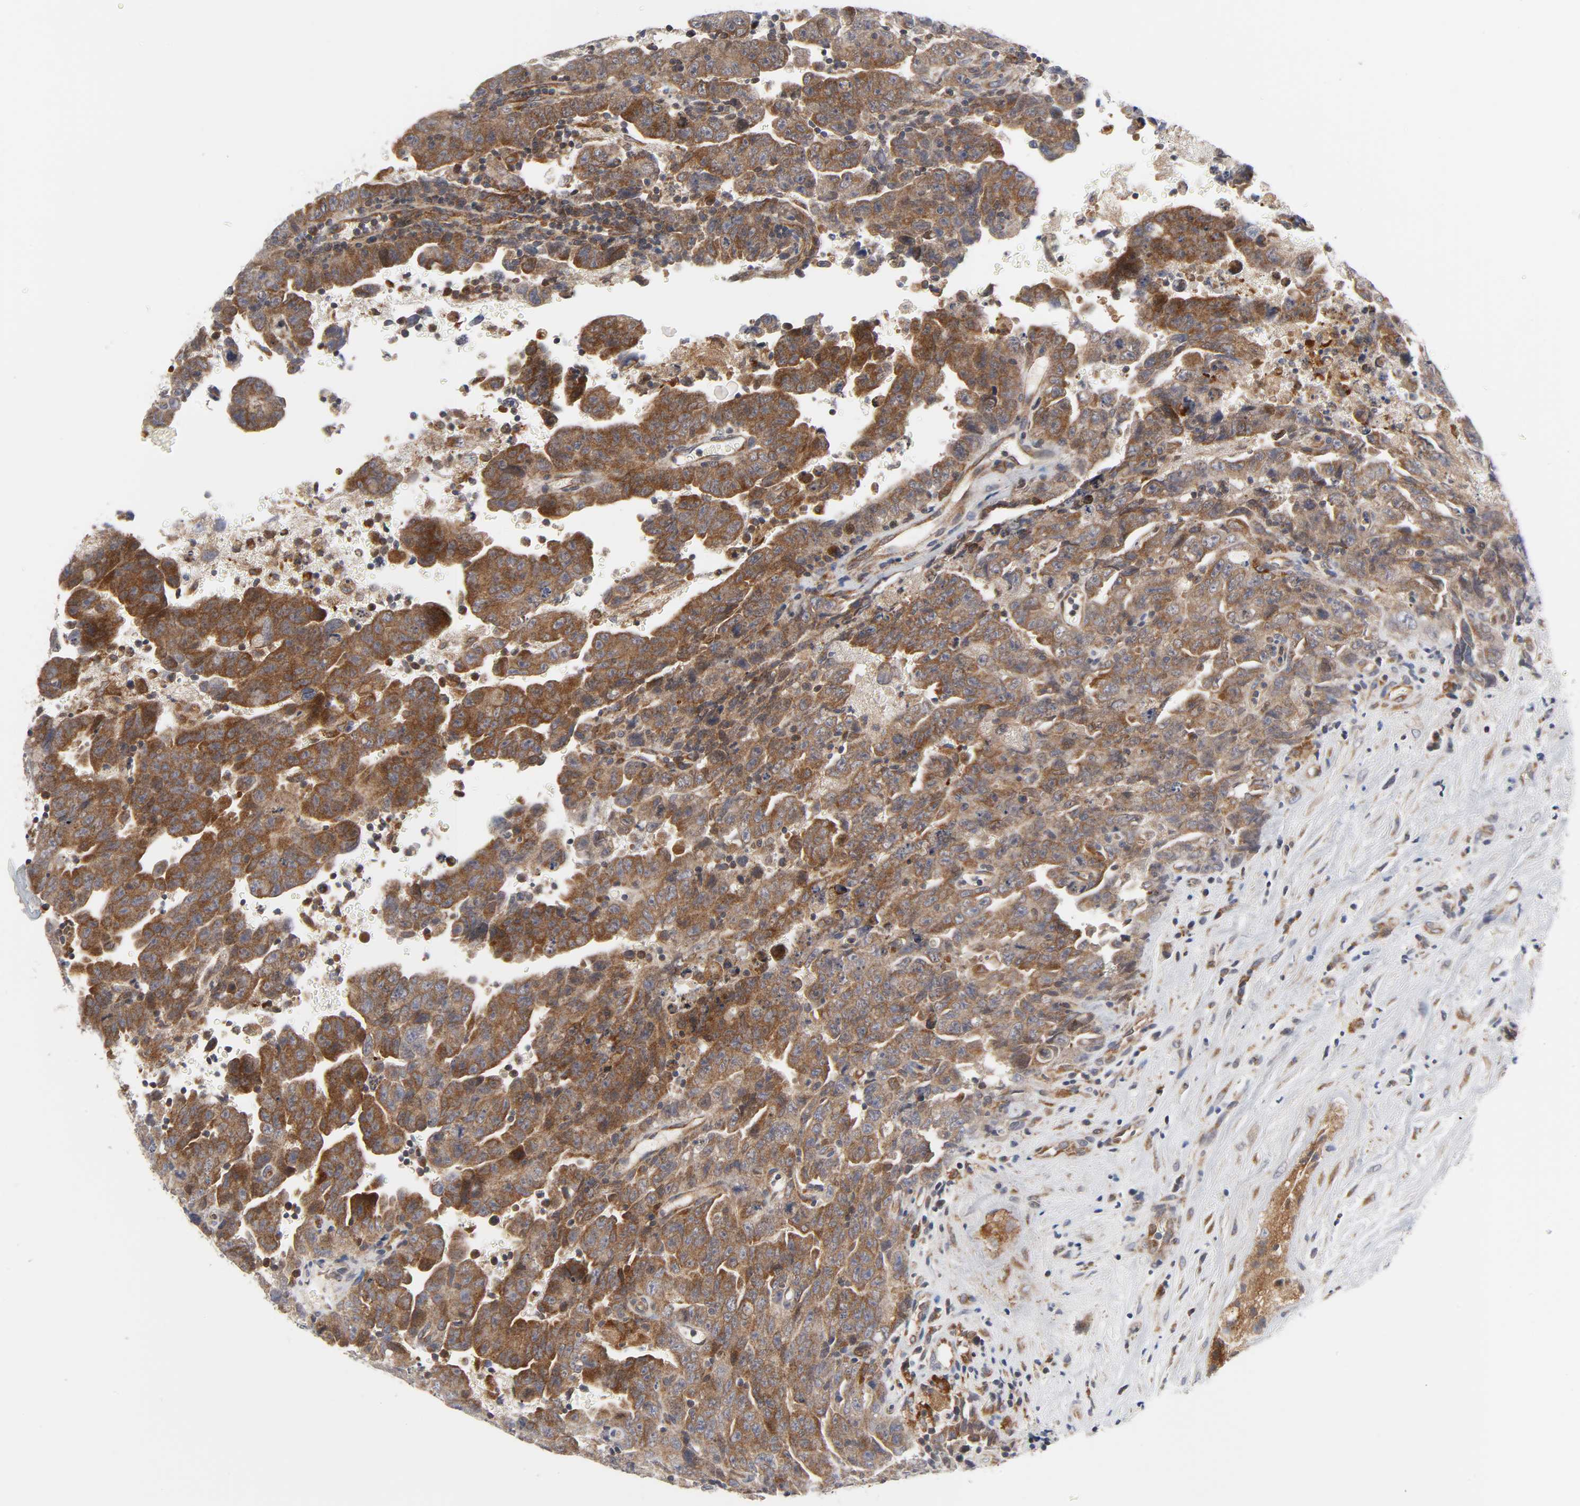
{"staining": {"intensity": "moderate", "quantity": ">75%", "location": "cytoplasmic/membranous"}, "tissue": "testis cancer", "cell_type": "Tumor cells", "image_type": "cancer", "snomed": [{"axis": "morphology", "description": "Carcinoma, Embryonal, NOS"}, {"axis": "topography", "description": "Testis"}], "caption": "Testis embryonal carcinoma stained with a protein marker displays moderate staining in tumor cells.", "gene": "BAX", "patient": {"sex": "male", "age": 28}}